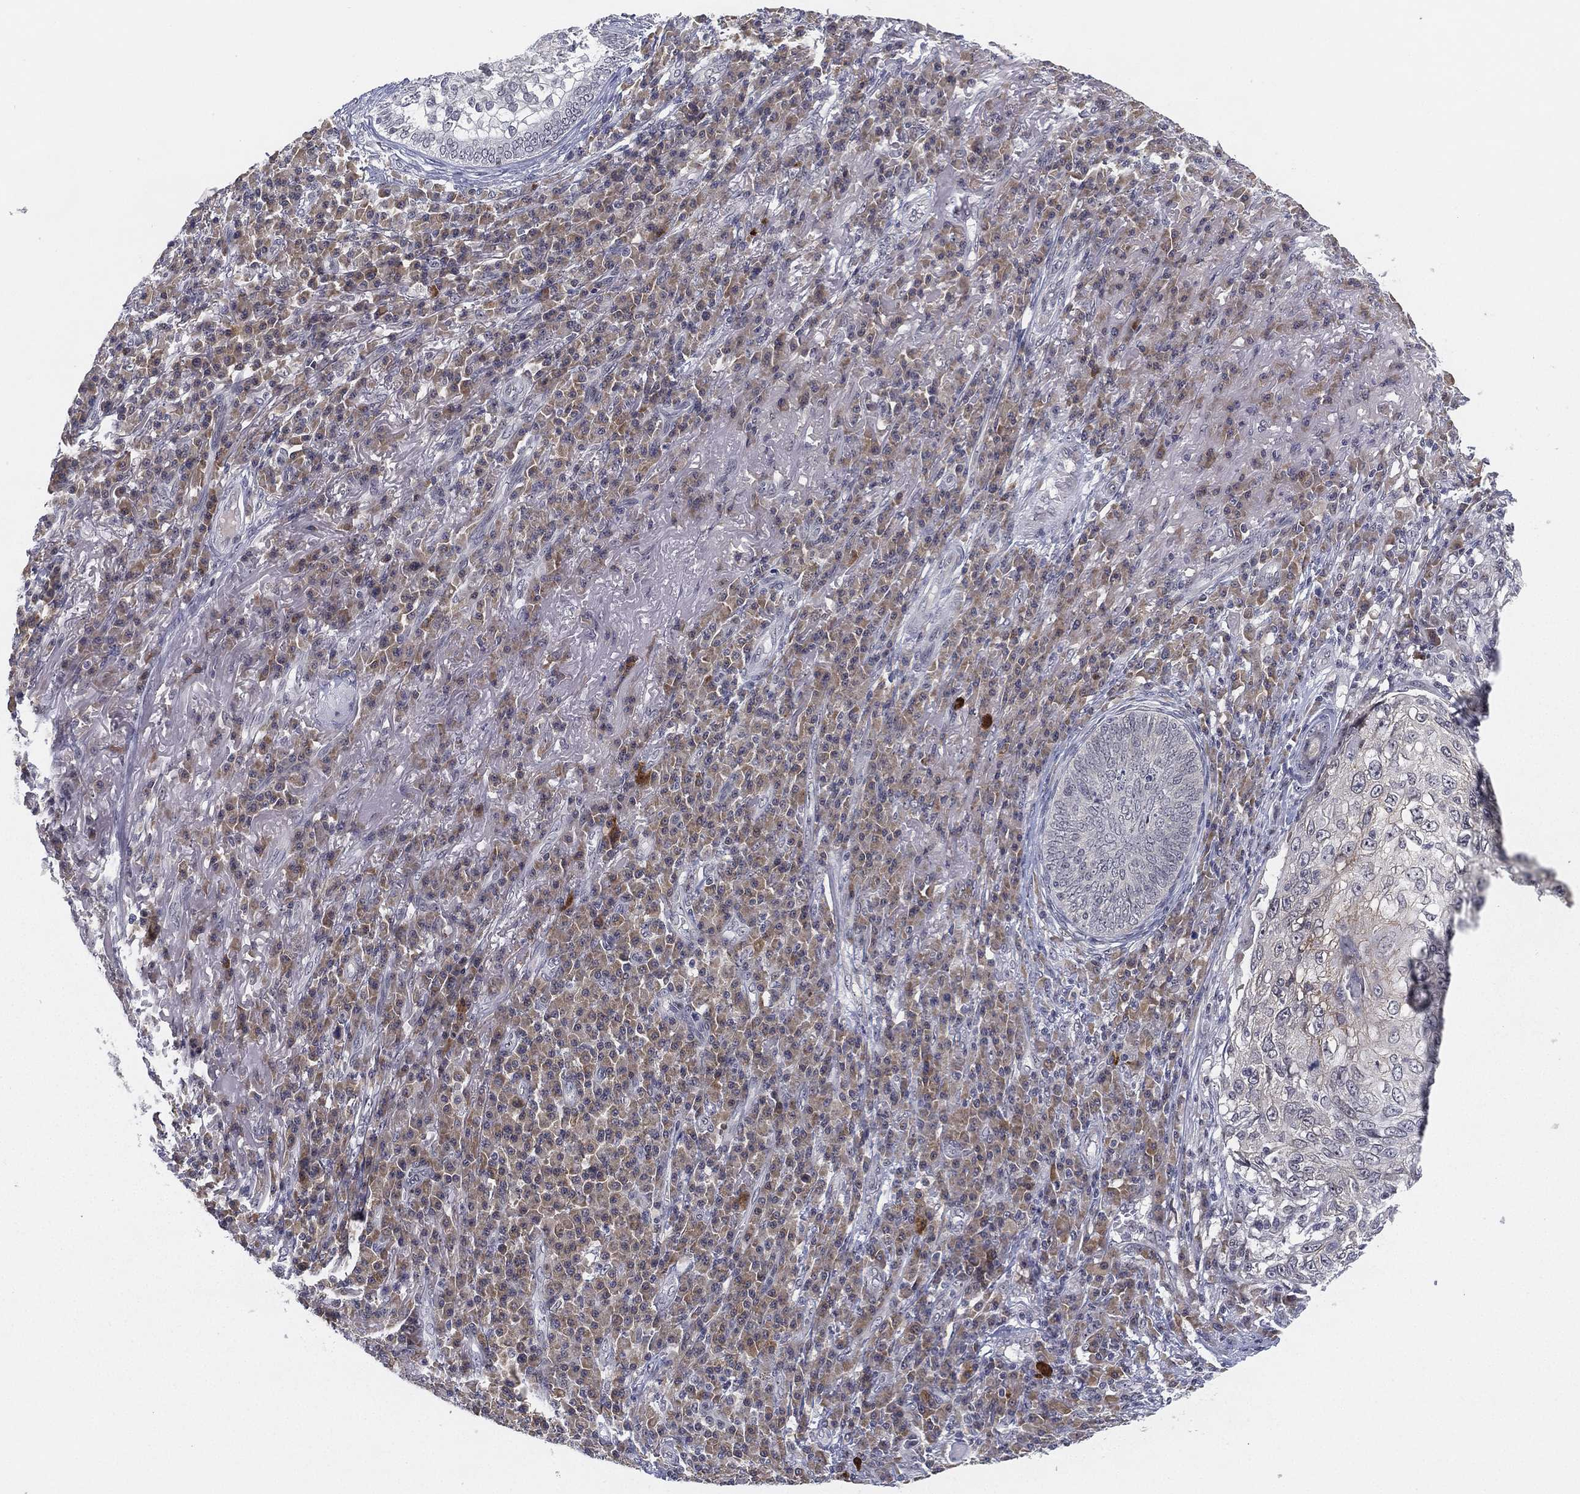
{"staining": {"intensity": "negative", "quantity": "none", "location": "none"}, "tissue": "skin cancer", "cell_type": "Tumor cells", "image_type": "cancer", "snomed": [{"axis": "morphology", "description": "Squamous cell carcinoma, NOS"}, {"axis": "topography", "description": "Skin"}], "caption": "Micrograph shows no significant protein expression in tumor cells of skin cancer.", "gene": "MS4A8", "patient": {"sex": "male", "age": 92}}